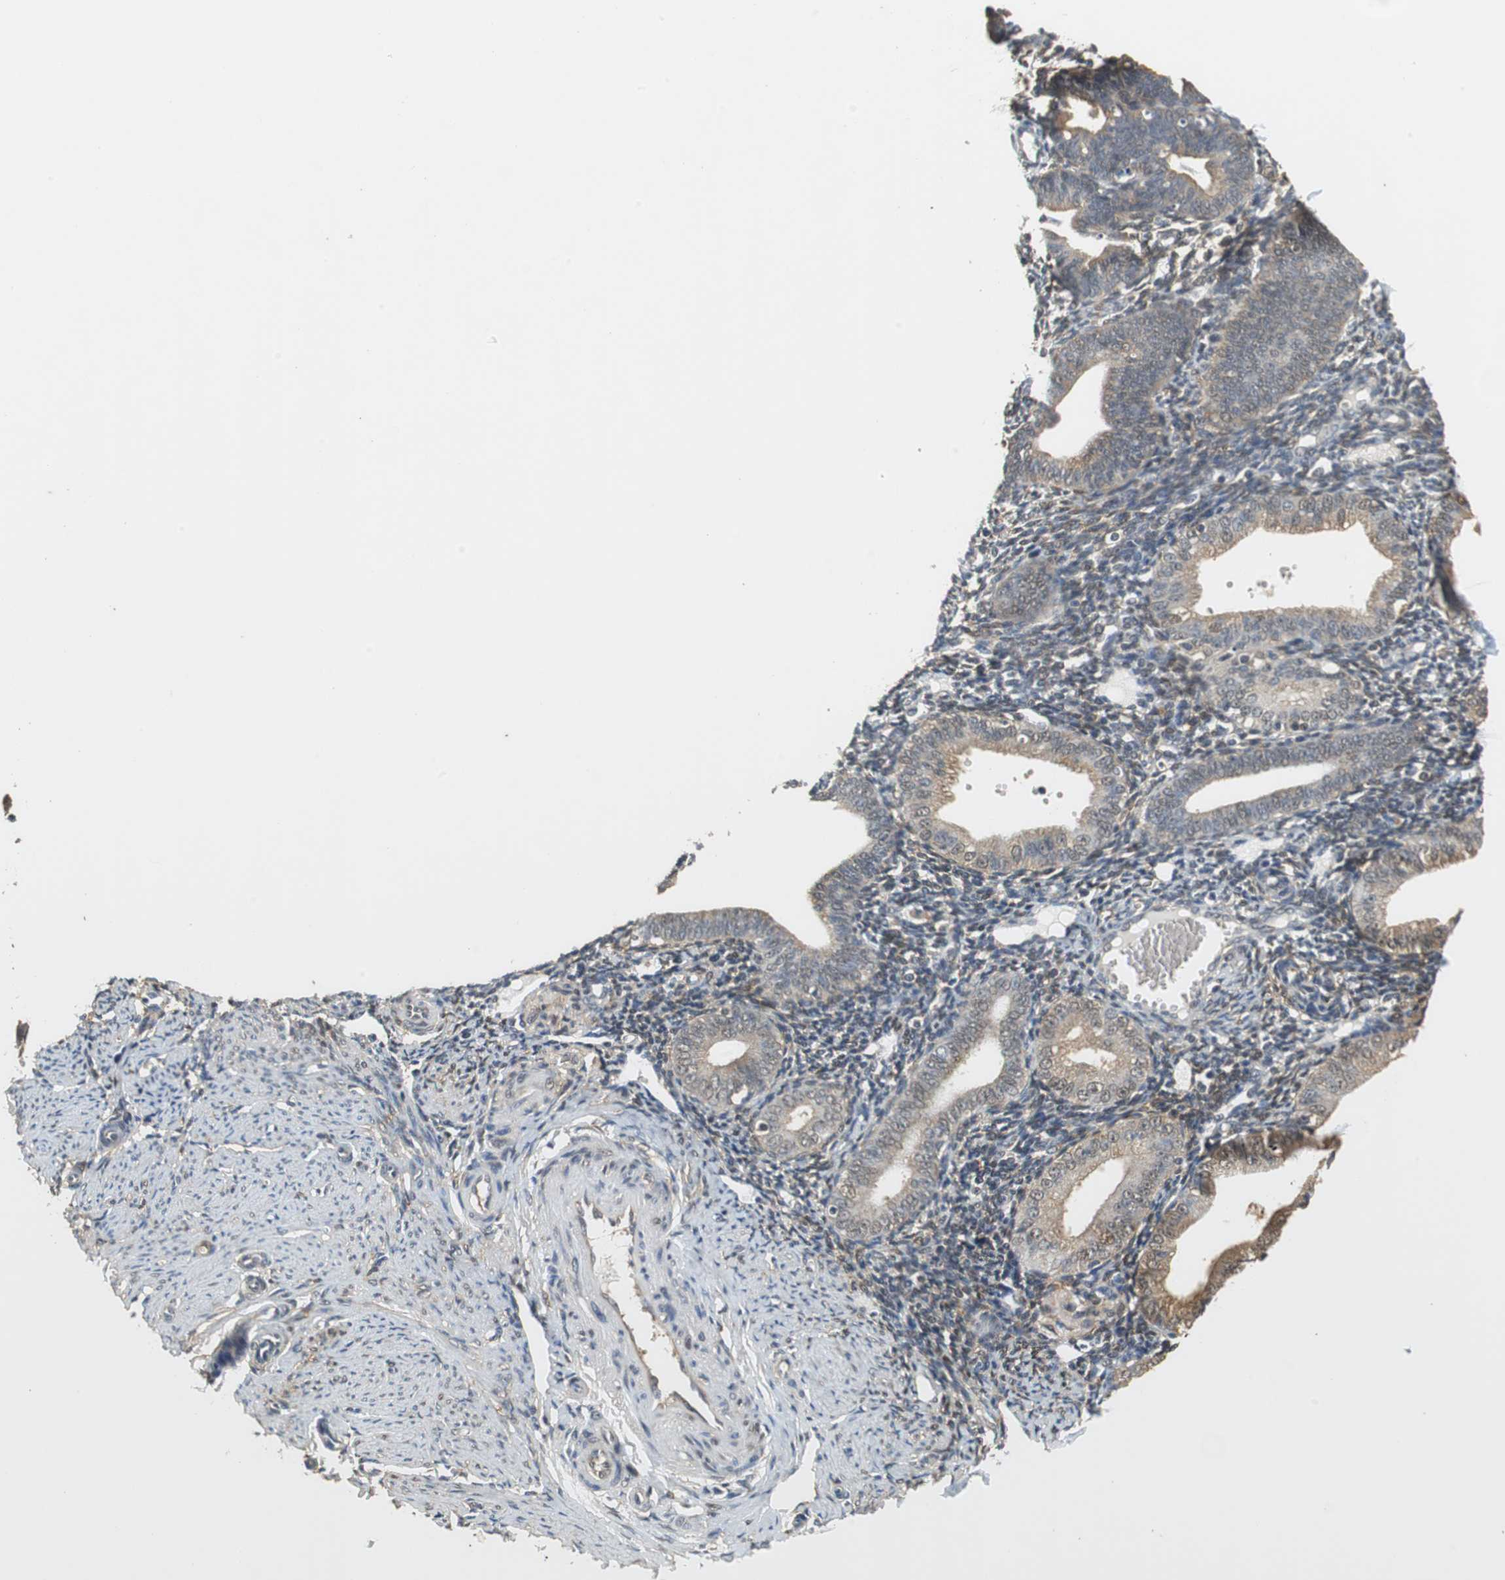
{"staining": {"intensity": "moderate", "quantity": ">75%", "location": "cytoplasmic/membranous"}, "tissue": "endometrium", "cell_type": "Cells in endometrial stroma", "image_type": "normal", "snomed": [{"axis": "morphology", "description": "Normal tissue, NOS"}, {"axis": "topography", "description": "Endometrium"}], "caption": "Endometrium stained with IHC exhibits moderate cytoplasmic/membranous staining in about >75% of cells in endometrial stroma. (Brightfield microscopy of DAB IHC at high magnification).", "gene": "UBQLN2", "patient": {"sex": "female", "age": 61}}